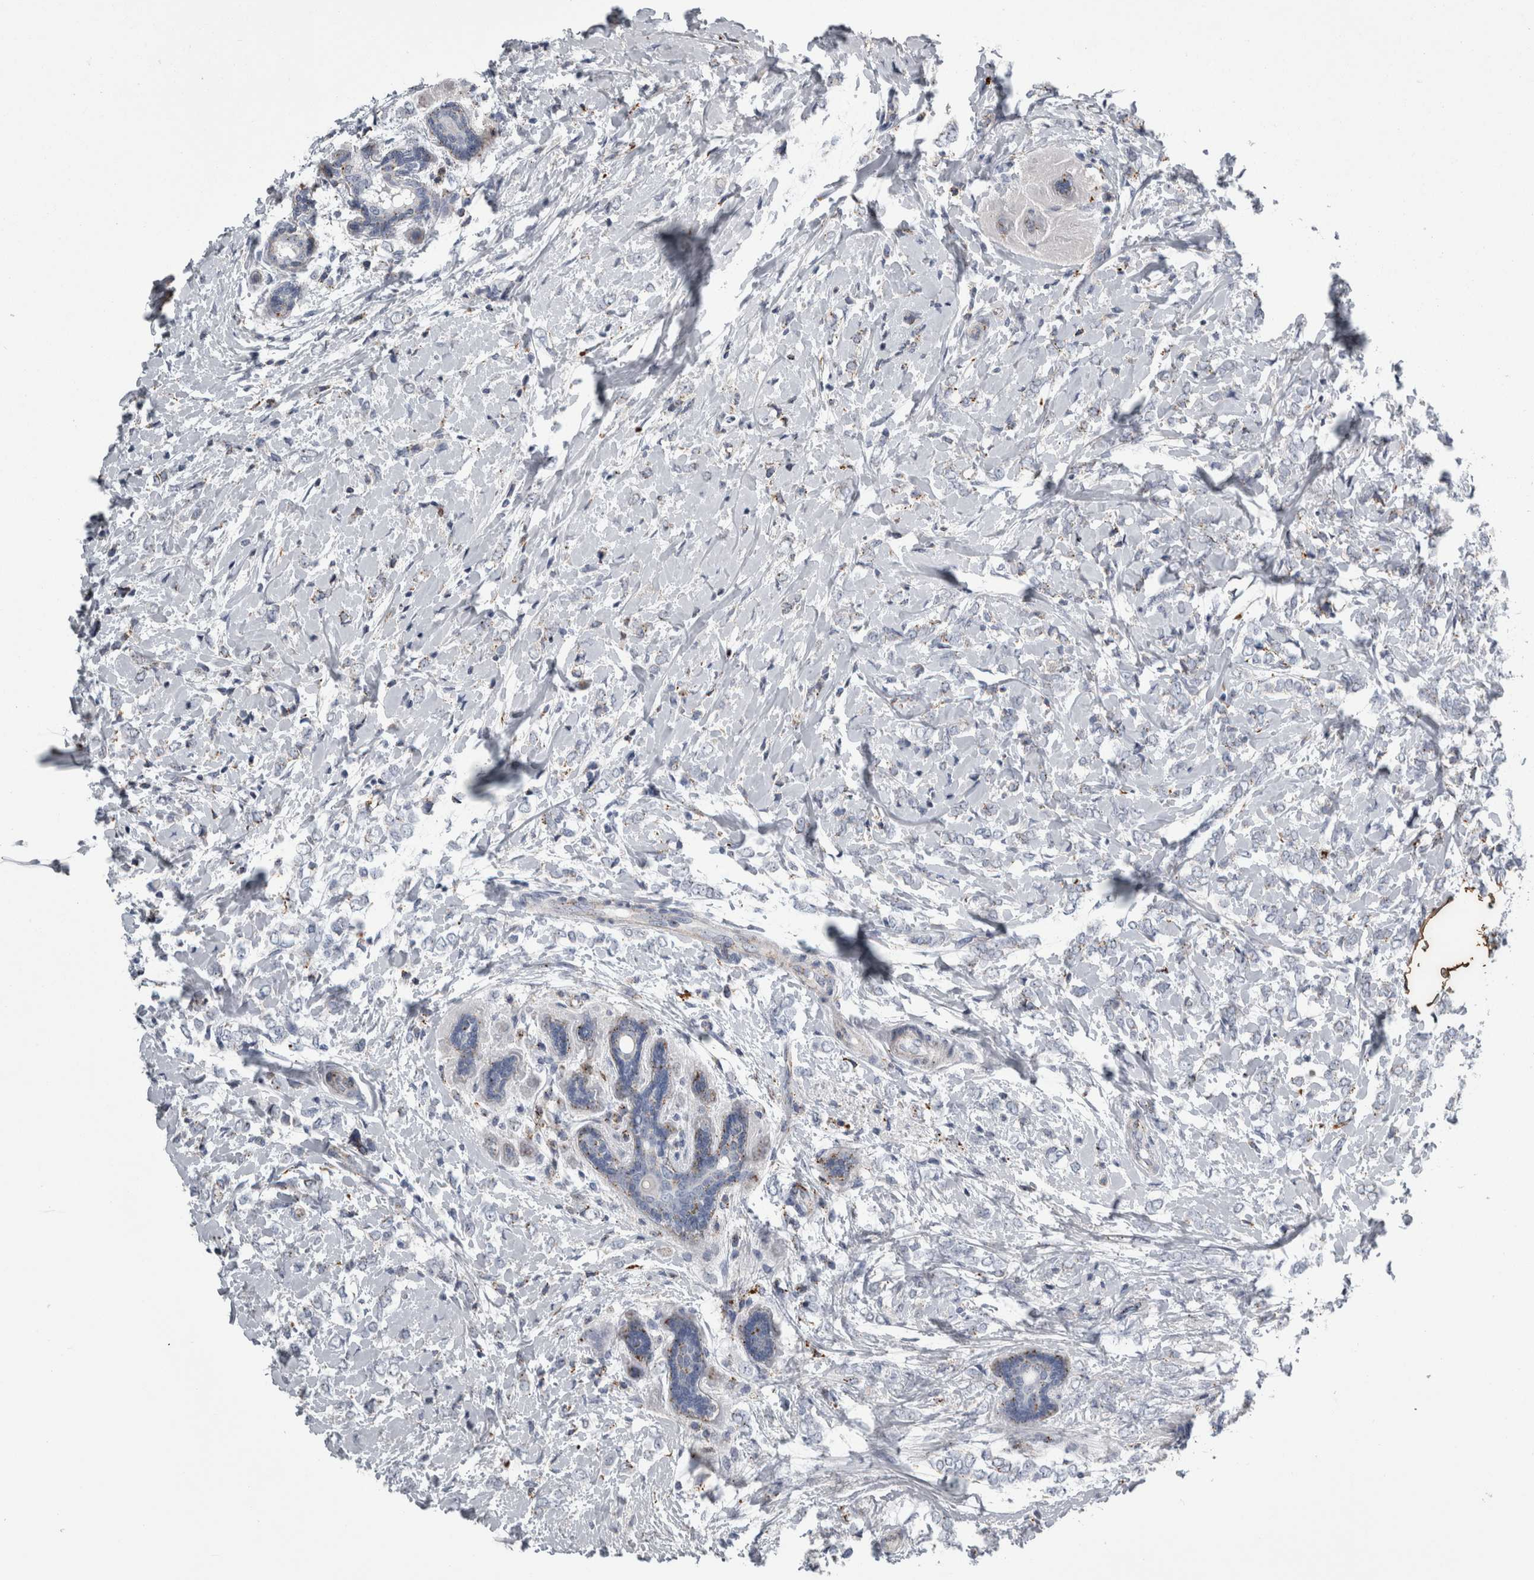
{"staining": {"intensity": "negative", "quantity": "none", "location": "none"}, "tissue": "breast cancer", "cell_type": "Tumor cells", "image_type": "cancer", "snomed": [{"axis": "morphology", "description": "Normal tissue, NOS"}, {"axis": "morphology", "description": "Lobular carcinoma"}, {"axis": "topography", "description": "Breast"}], "caption": "A high-resolution micrograph shows immunohistochemistry staining of breast lobular carcinoma, which displays no significant expression in tumor cells.", "gene": "DPP7", "patient": {"sex": "female", "age": 47}}